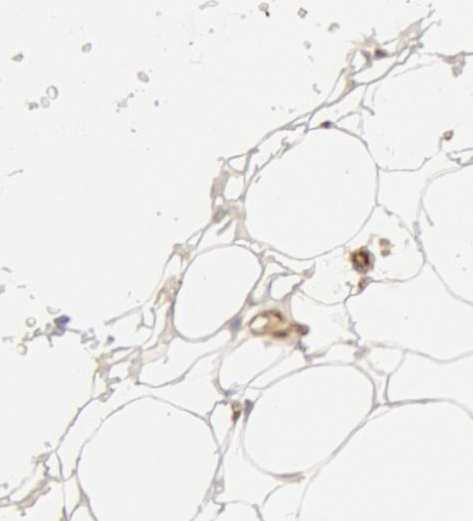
{"staining": {"intensity": "moderate", "quantity": "25%-75%", "location": "cytoplasmic/membranous"}, "tissue": "adipose tissue", "cell_type": "Adipocytes", "image_type": "normal", "snomed": [{"axis": "morphology", "description": "Normal tissue, NOS"}, {"axis": "morphology", "description": "Fibrosis, NOS"}, {"axis": "topography", "description": "Breast"}], "caption": "Immunohistochemistry (IHC) image of normal adipose tissue: human adipose tissue stained using immunohistochemistry reveals medium levels of moderate protein expression localized specifically in the cytoplasmic/membranous of adipocytes, appearing as a cytoplasmic/membranous brown color.", "gene": "ENSG00000250264", "patient": {"sex": "female", "age": 24}}